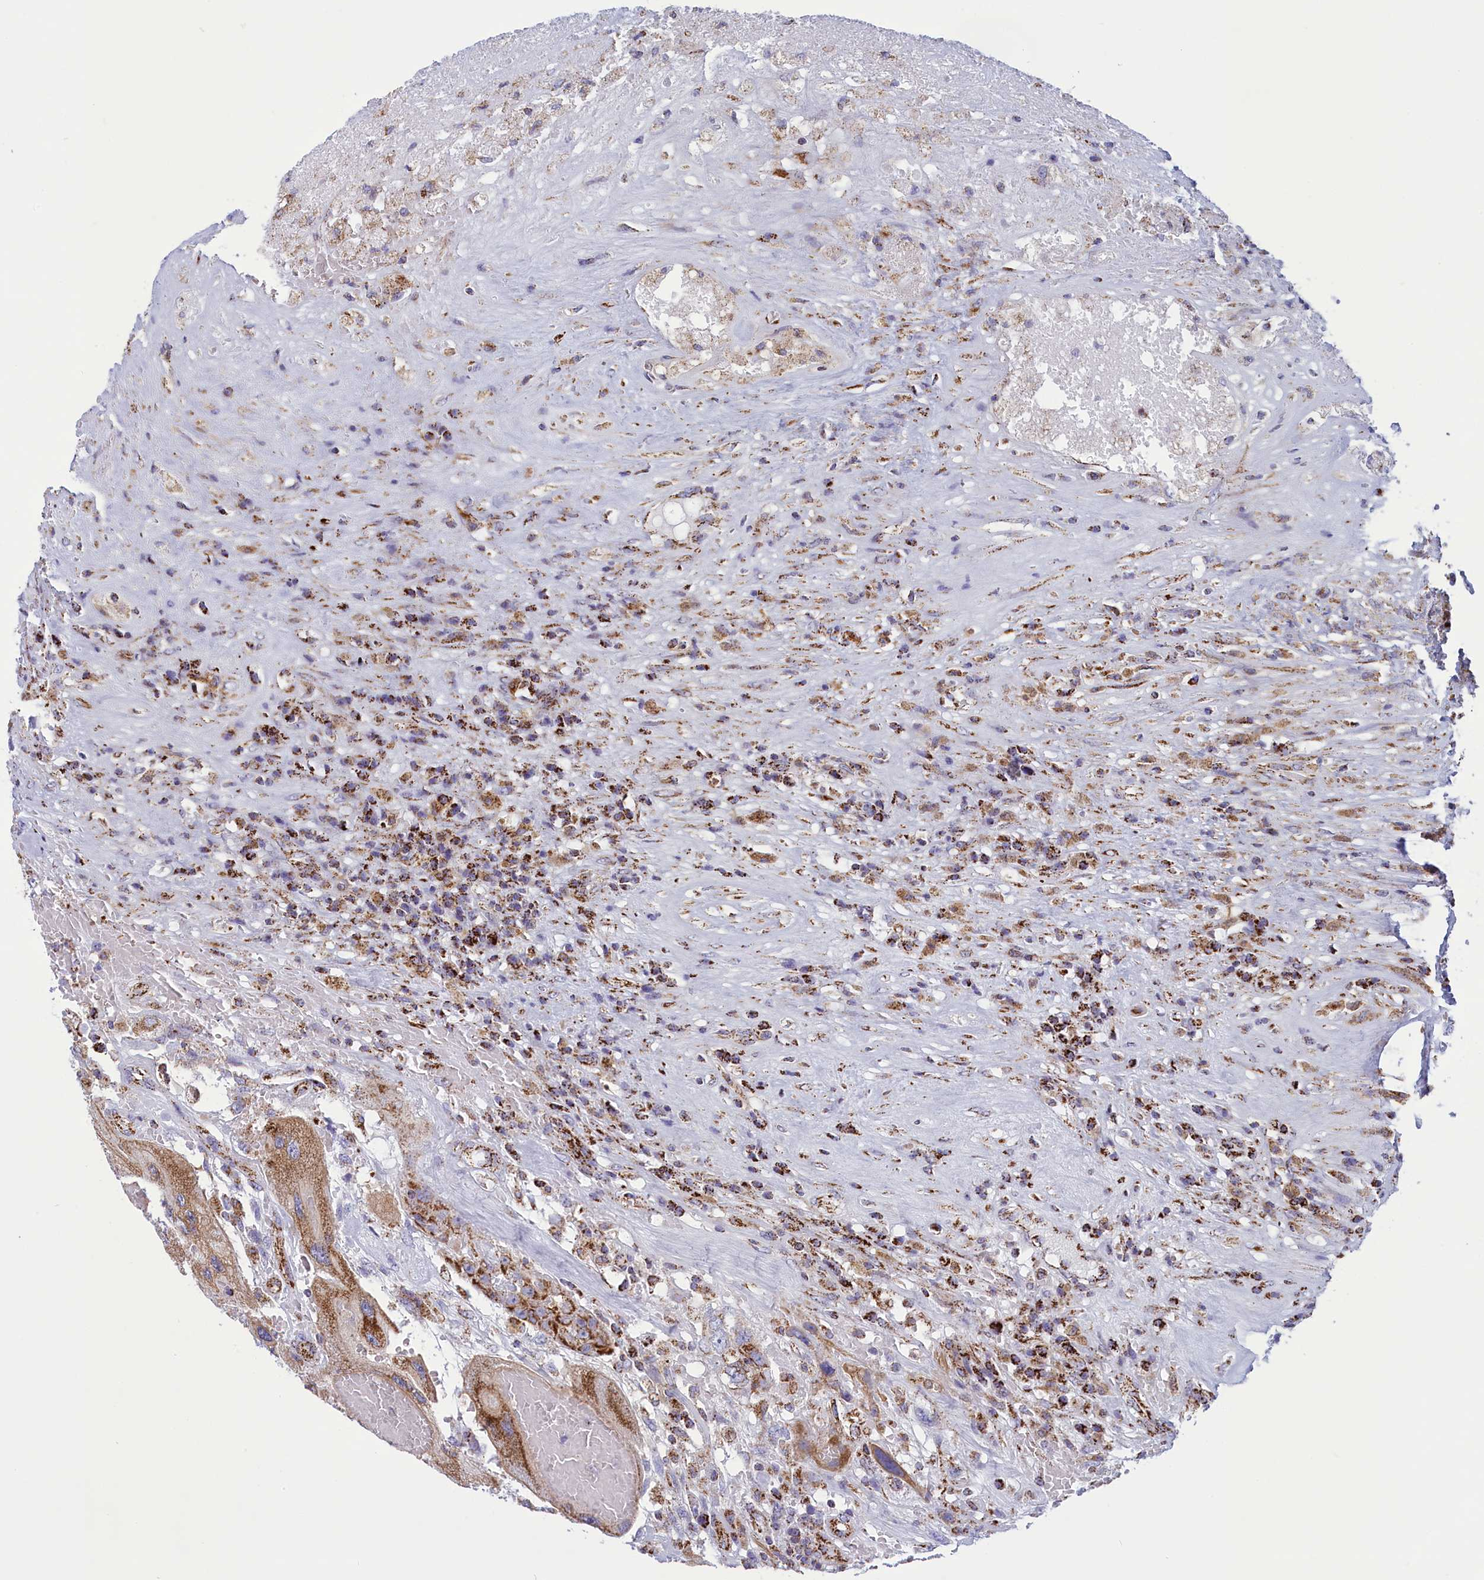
{"staining": {"intensity": "moderate", "quantity": ">75%", "location": "cytoplasmic/membranous"}, "tissue": "testis cancer", "cell_type": "Tumor cells", "image_type": "cancer", "snomed": [{"axis": "morphology", "description": "Carcinoma, Embryonal, NOS"}, {"axis": "topography", "description": "Testis"}], "caption": "The image demonstrates a brown stain indicating the presence of a protein in the cytoplasmic/membranous of tumor cells in testis cancer (embryonal carcinoma).", "gene": "ISOC2", "patient": {"sex": "male", "age": 26}}